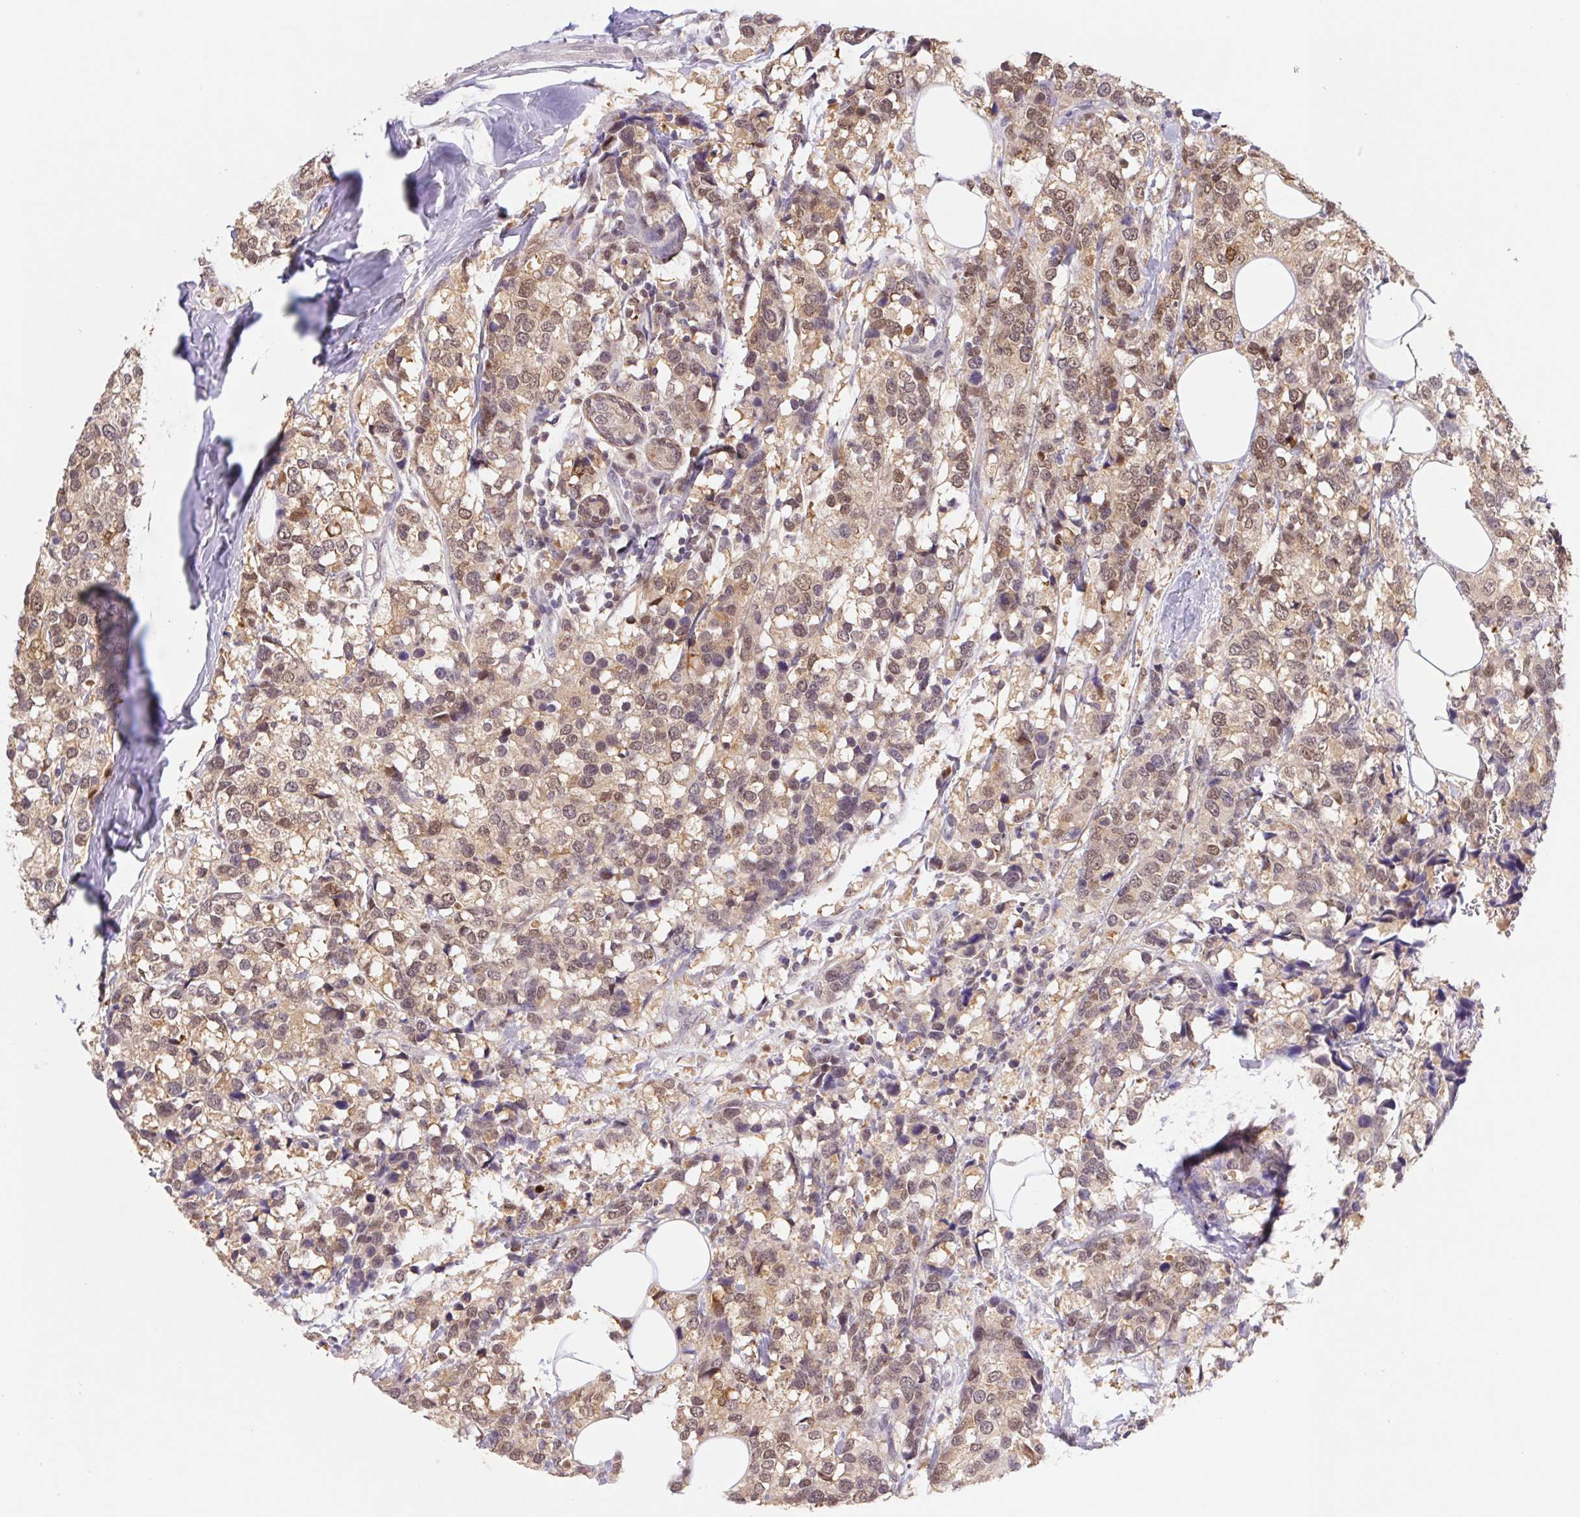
{"staining": {"intensity": "moderate", "quantity": ">75%", "location": "cytoplasmic/membranous,nuclear"}, "tissue": "breast cancer", "cell_type": "Tumor cells", "image_type": "cancer", "snomed": [{"axis": "morphology", "description": "Lobular carcinoma"}, {"axis": "topography", "description": "Breast"}], "caption": "Moderate cytoplasmic/membranous and nuclear expression is seen in approximately >75% of tumor cells in lobular carcinoma (breast).", "gene": "L3MBTL4", "patient": {"sex": "female", "age": 59}}